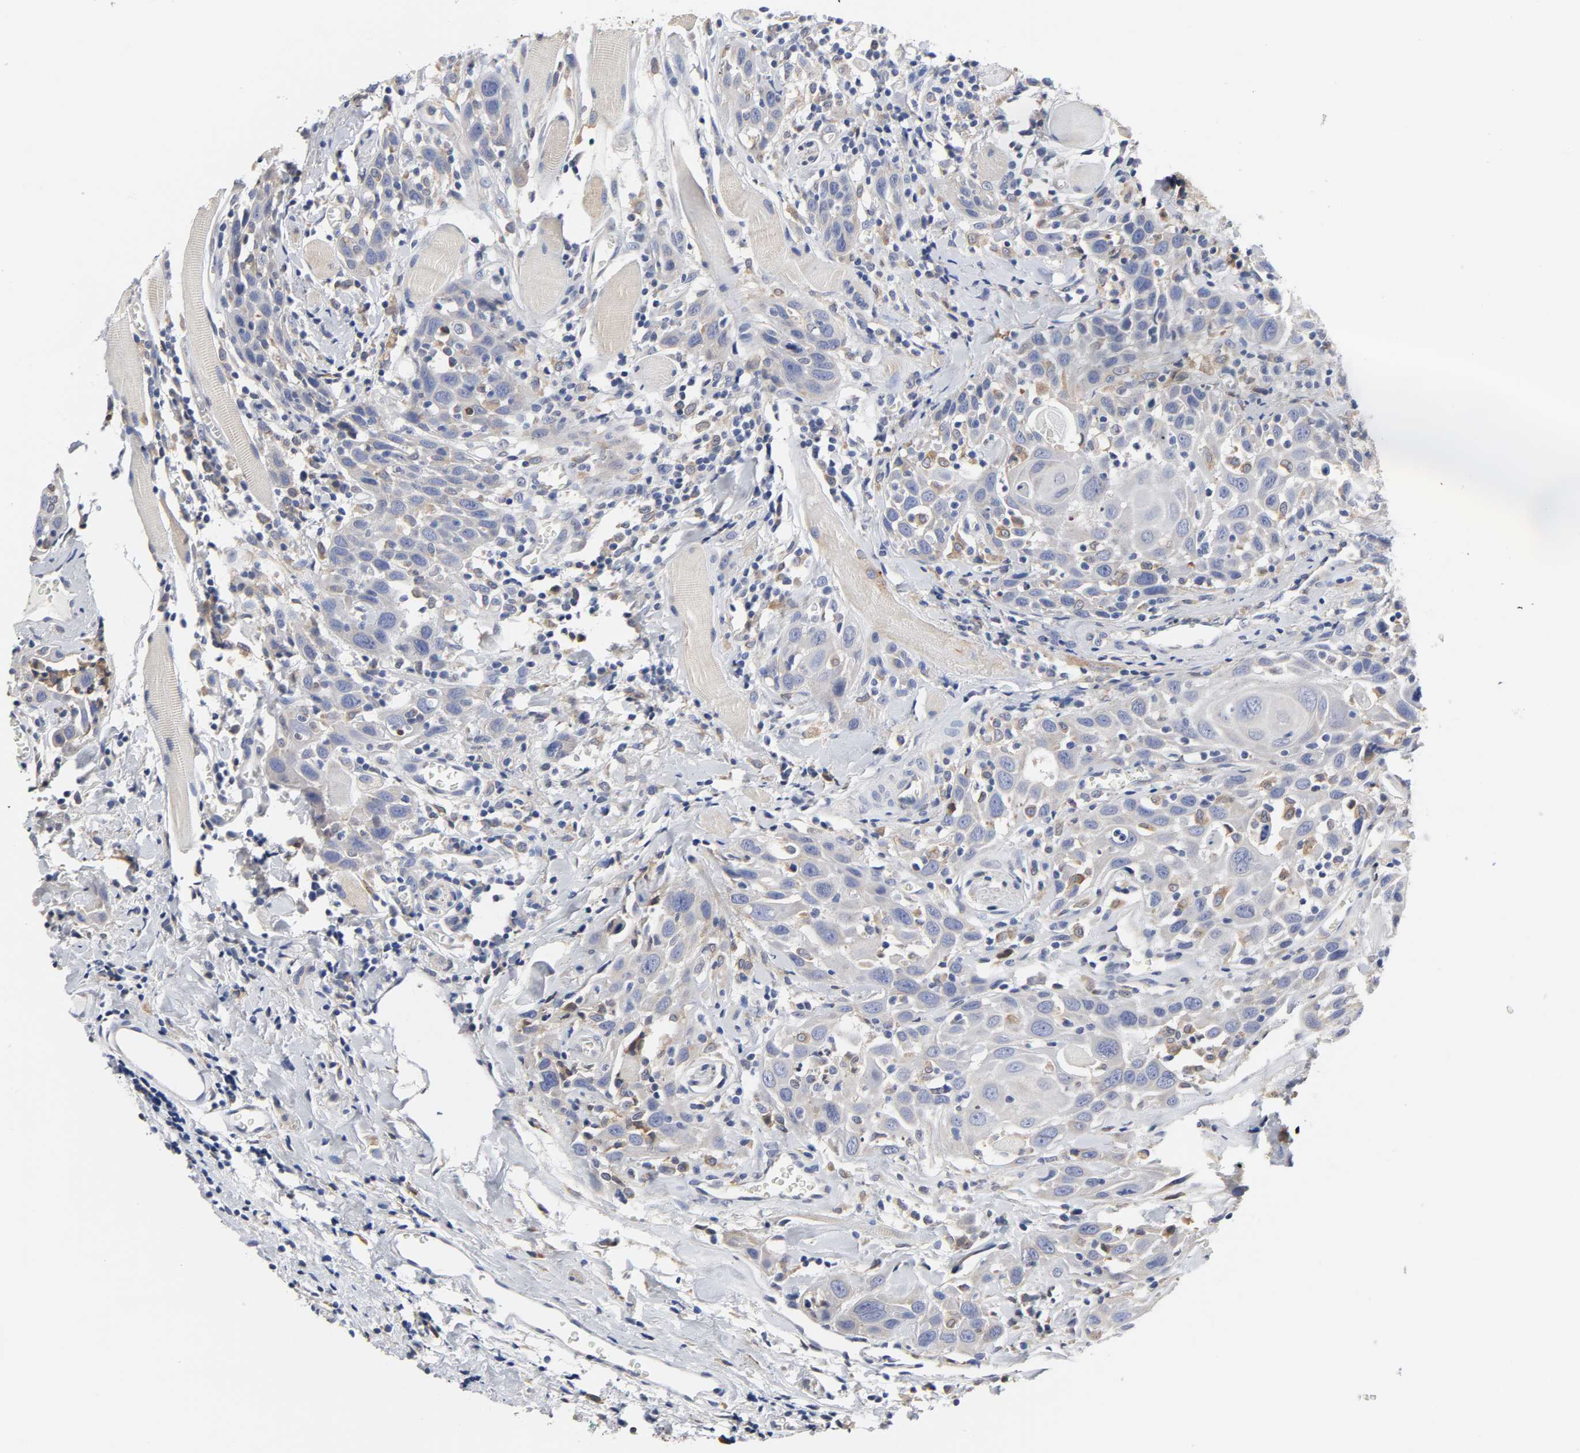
{"staining": {"intensity": "negative", "quantity": "none", "location": "none"}, "tissue": "head and neck cancer", "cell_type": "Tumor cells", "image_type": "cancer", "snomed": [{"axis": "morphology", "description": "Squamous cell carcinoma, NOS"}, {"axis": "topography", "description": "Oral tissue"}, {"axis": "topography", "description": "Head-Neck"}], "caption": "DAB immunohistochemical staining of head and neck cancer demonstrates no significant positivity in tumor cells.", "gene": "HCK", "patient": {"sex": "female", "age": 50}}